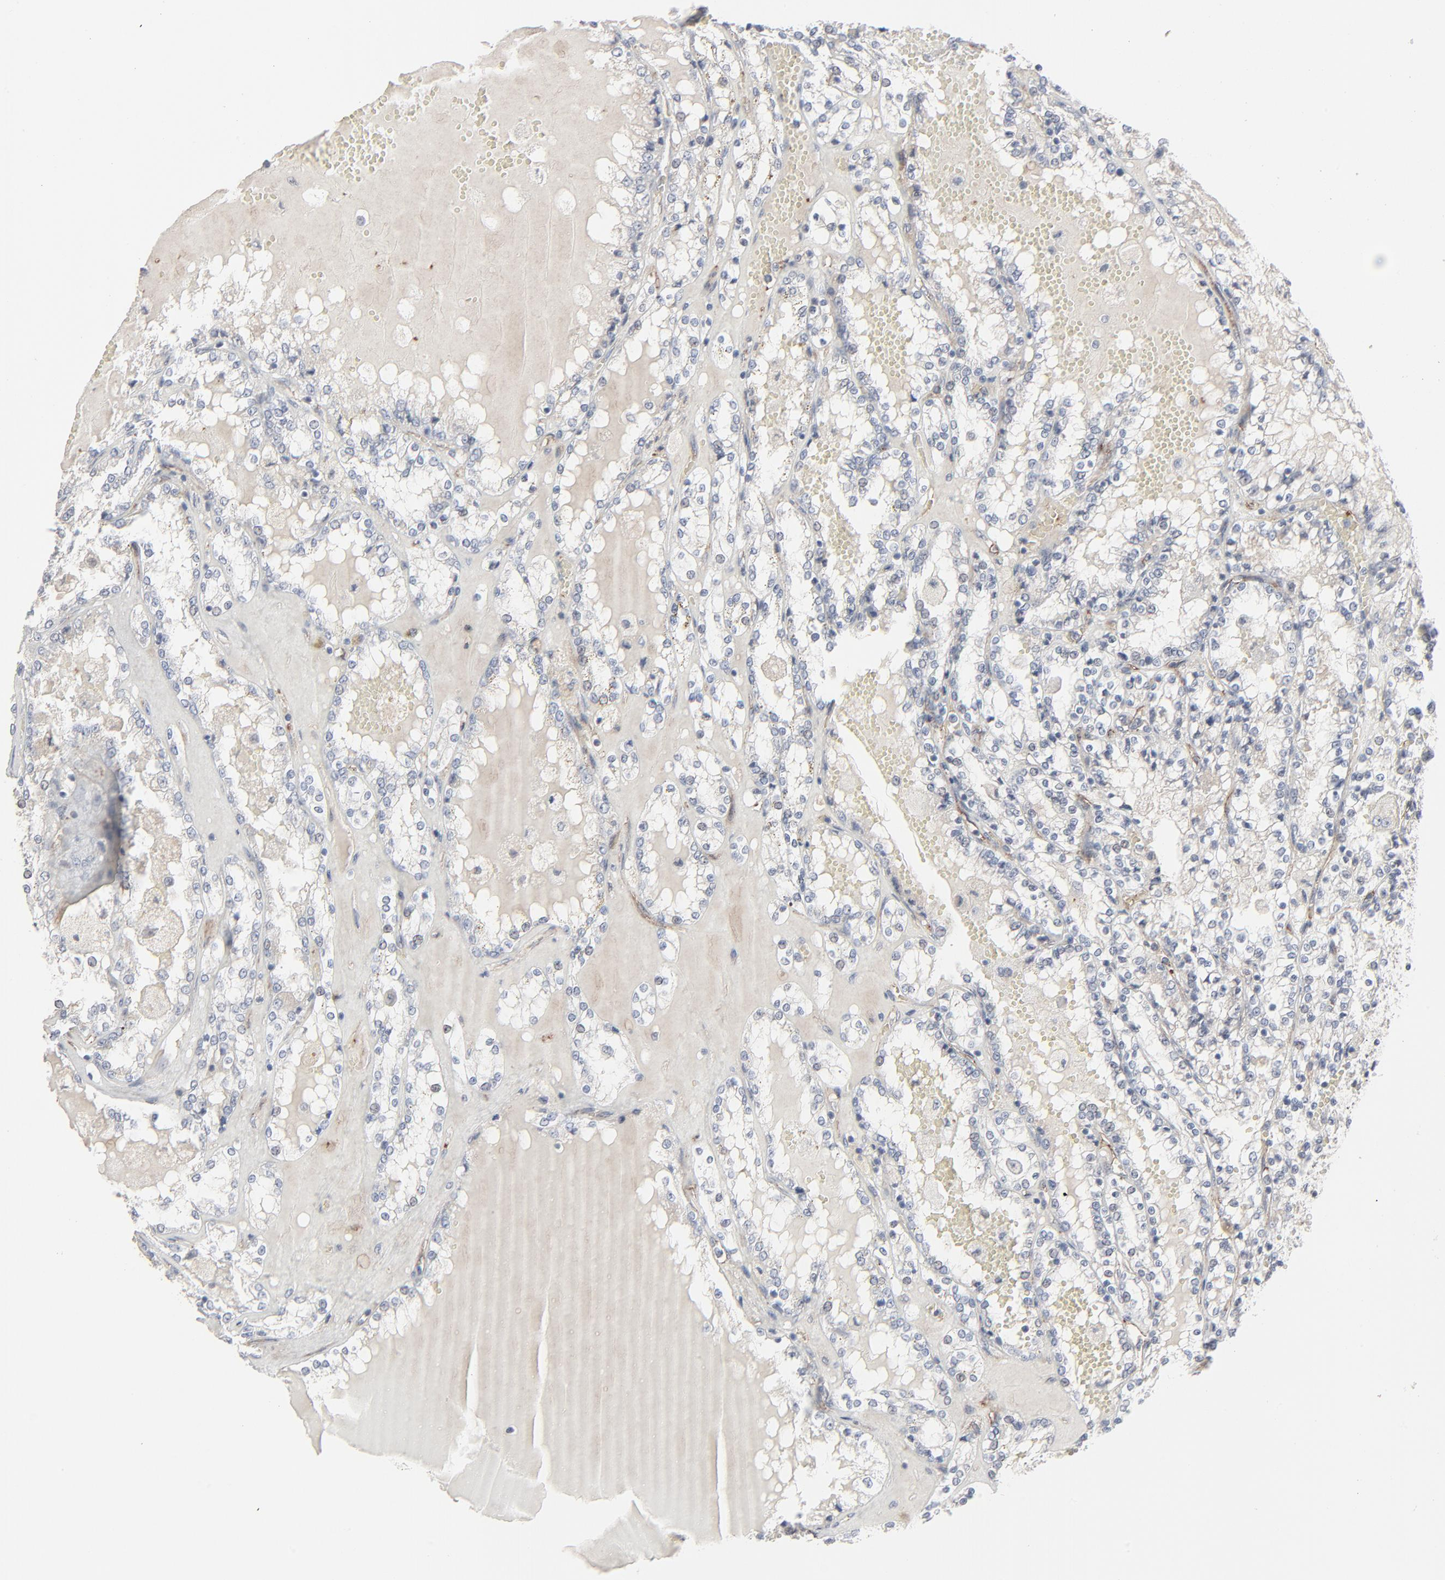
{"staining": {"intensity": "negative", "quantity": "none", "location": "none"}, "tissue": "renal cancer", "cell_type": "Tumor cells", "image_type": "cancer", "snomed": [{"axis": "morphology", "description": "Adenocarcinoma, NOS"}, {"axis": "topography", "description": "Kidney"}], "caption": "IHC of adenocarcinoma (renal) demonstrates no positivity in tumor cells.", "gene": "JAM3", "patient": {"sex": "female", "age": 56}}